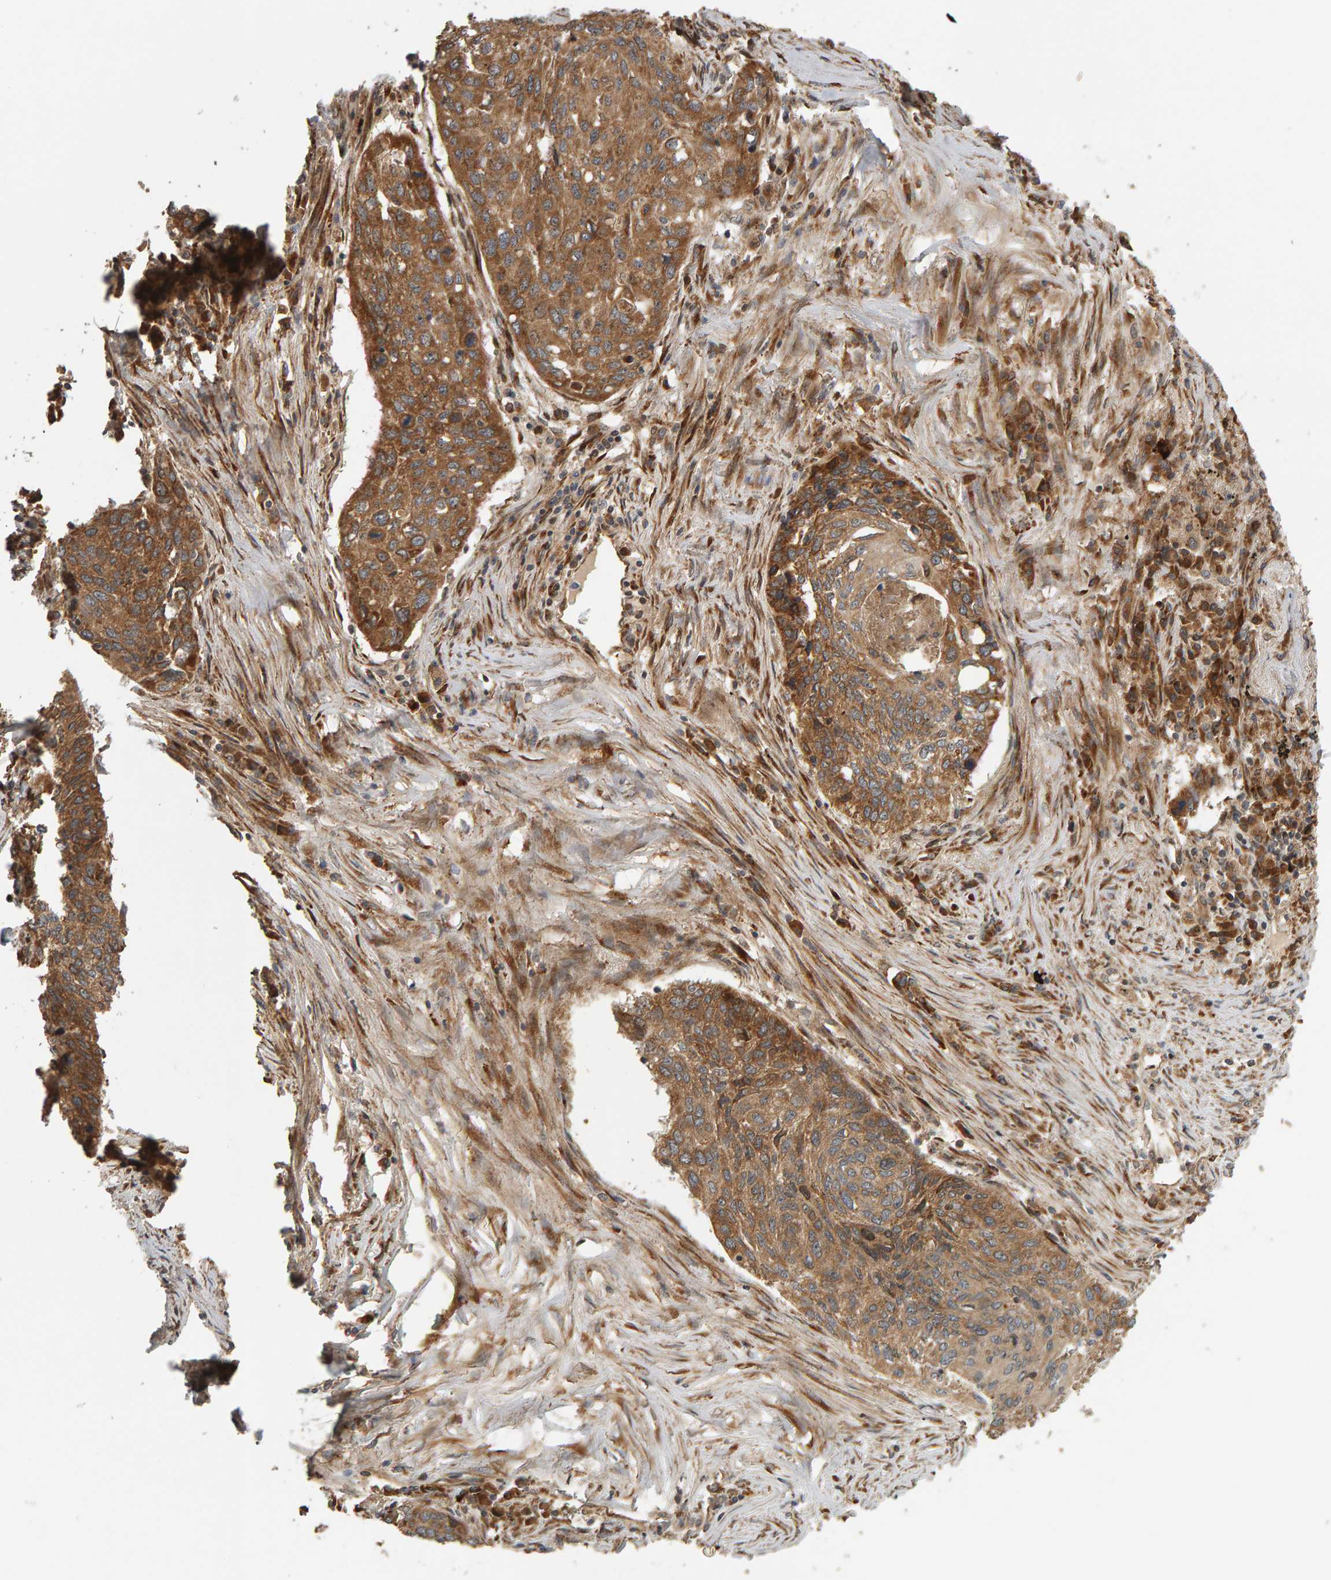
{"staining": {"intensity": "moderate", "quantity": ">75%", "location": "cytoplasmic/membranous"}, "tissue": "lung cancer", "cell_type": "Tumor cells", "image_type": "cancer", "snomed": [{"axis": "morphology", "description": "Squamous cell carcinoma, NOS"}, {"axis": "topography", "description": "Lung"}], "caption": "There is medium levels of moderate cytoplasmic/membranous positivity in tumor cells of squamous cell carcinoma (lung), as demonstrated by immunohistochemical staining (brown color).", "gene": "ZFAND1", "patient": {"sex": "female", "age": 63}}